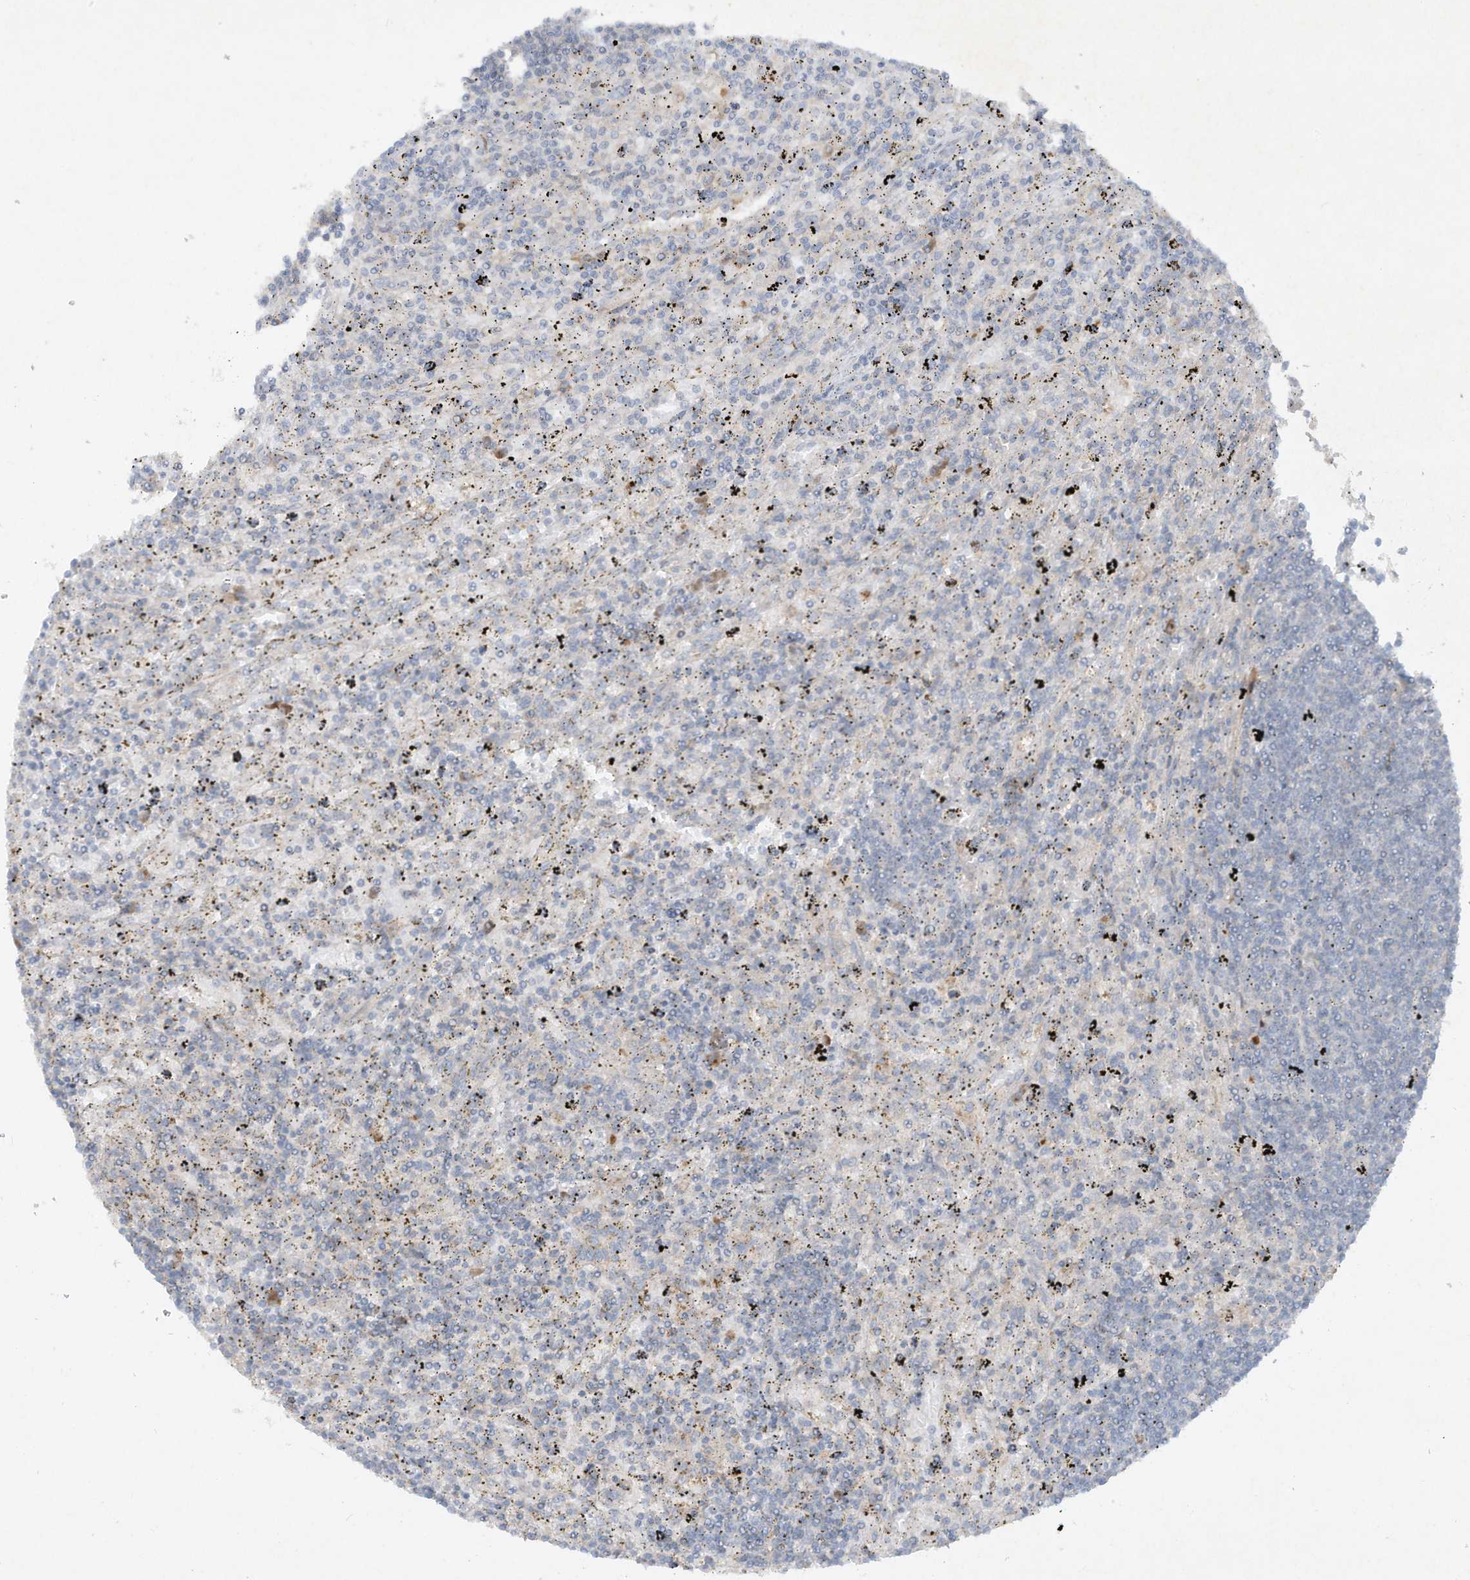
{"staining": {"intensity": "negative", "quantity": "none", "location": "none"}, "tissue": "lymphoma", "cell_type": "Tumor cells", "image_type": "cancer", "snomed": [{"axis": "morphology", "description": "Malignant lymphoma, non-Hodgkin's type, Low grade"}, {"axis": "topography", "description": "Spleen"}], "caption": "Tumor cells are negative for brown protein staining in low-grade malignant lymphoma, non-Hodgkin's type.", "gene": "FETUB", "patient": {"sex": "male", "age": 76}}